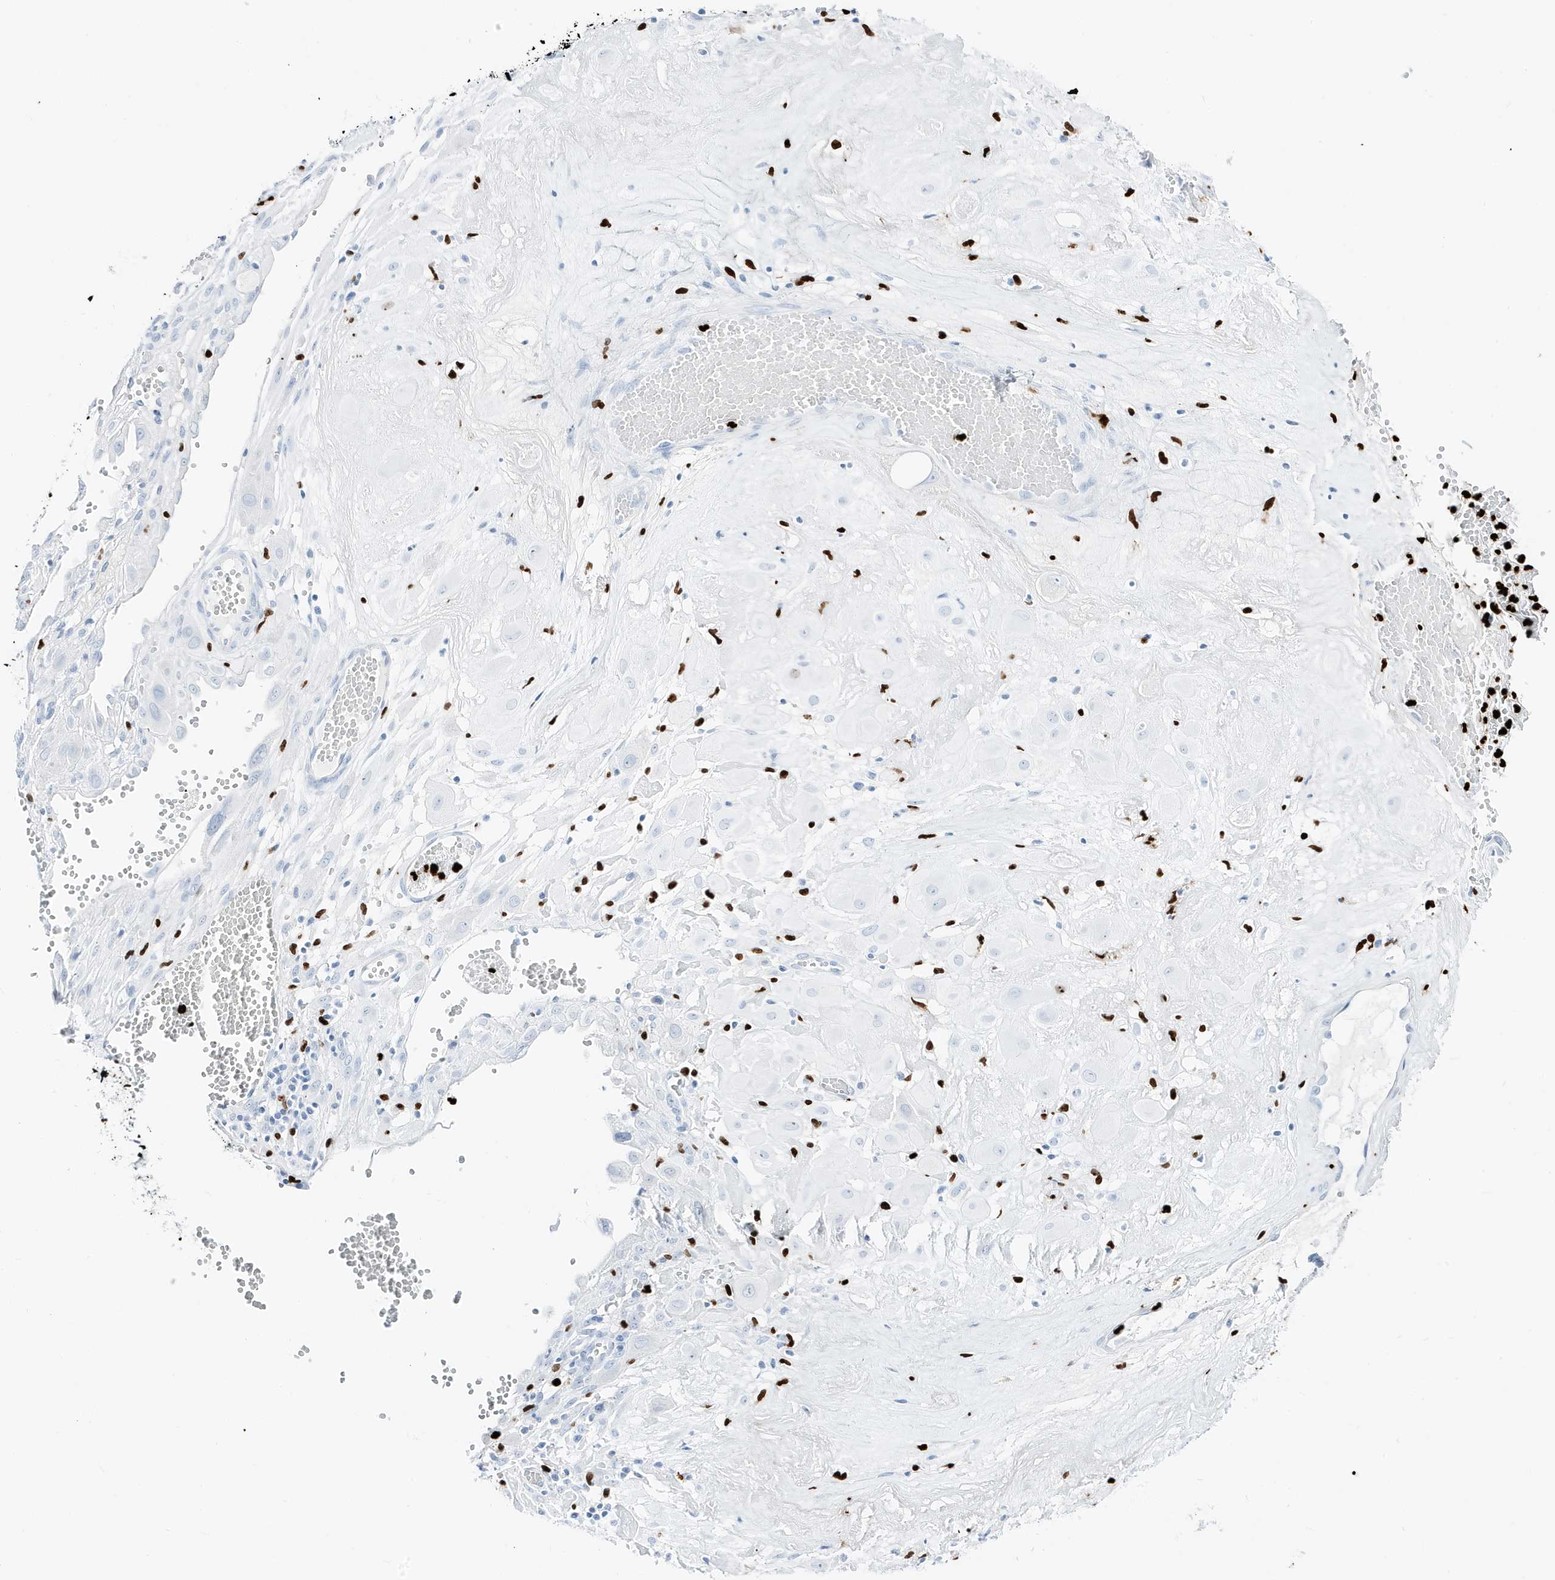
{"staining": {"intensity": "negative", "quantity": "none", "location": "none"}, "tissue": "cervical cancer", "cell_type": "Tumor cells", "image_type": "cancer", "snomed": [{"axis": "morphology", "description": "Squamous cell carcinoma, NOS"}, {"axis": "topography", "description": "Cervix"}], "caption": "Immunohistochemical staining of cervical squamous cell carcinoma displays no significant expression in tumor cells.", "gene": "MNDA", "patient": {"sex": "female", "age": 34}}